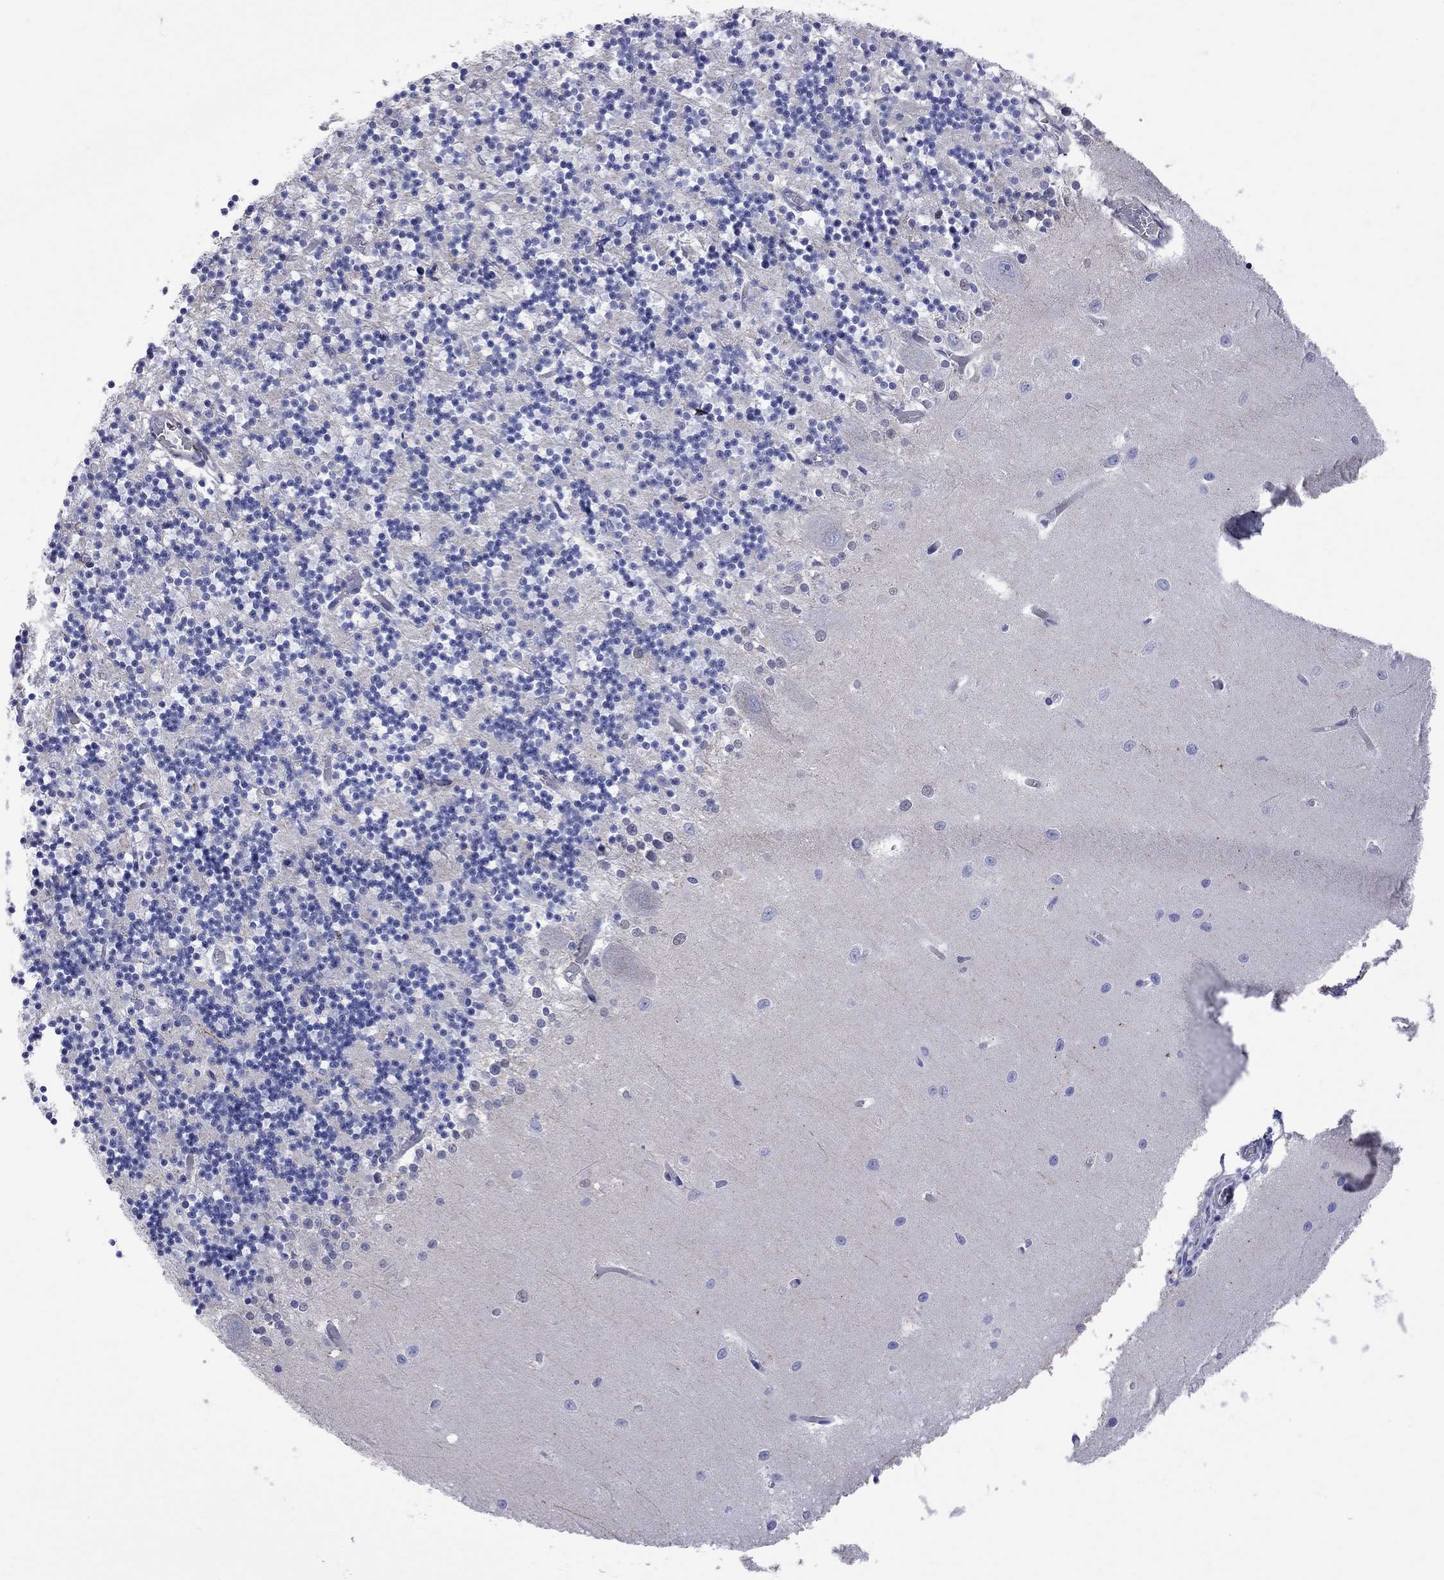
{"staining": {"intensity": "weak", "quantity": "<25%", "location": "cytoplasmic/membranous"}, "tissue": "cerebellum", "cell_type": "Cells in granular layer", "image_type": "normal", "snomed": [{"axis": "morphology", "description": "Normal tissue, NOS"}, {"axis": "topography", "description": "Cerebellum"}], "caption": "Protein analysis of unremarkable cerebellum displays no significant staining in cells in granular layer.", "gene": "S100A3", "patient": {"sex": "female", "age": 64}}